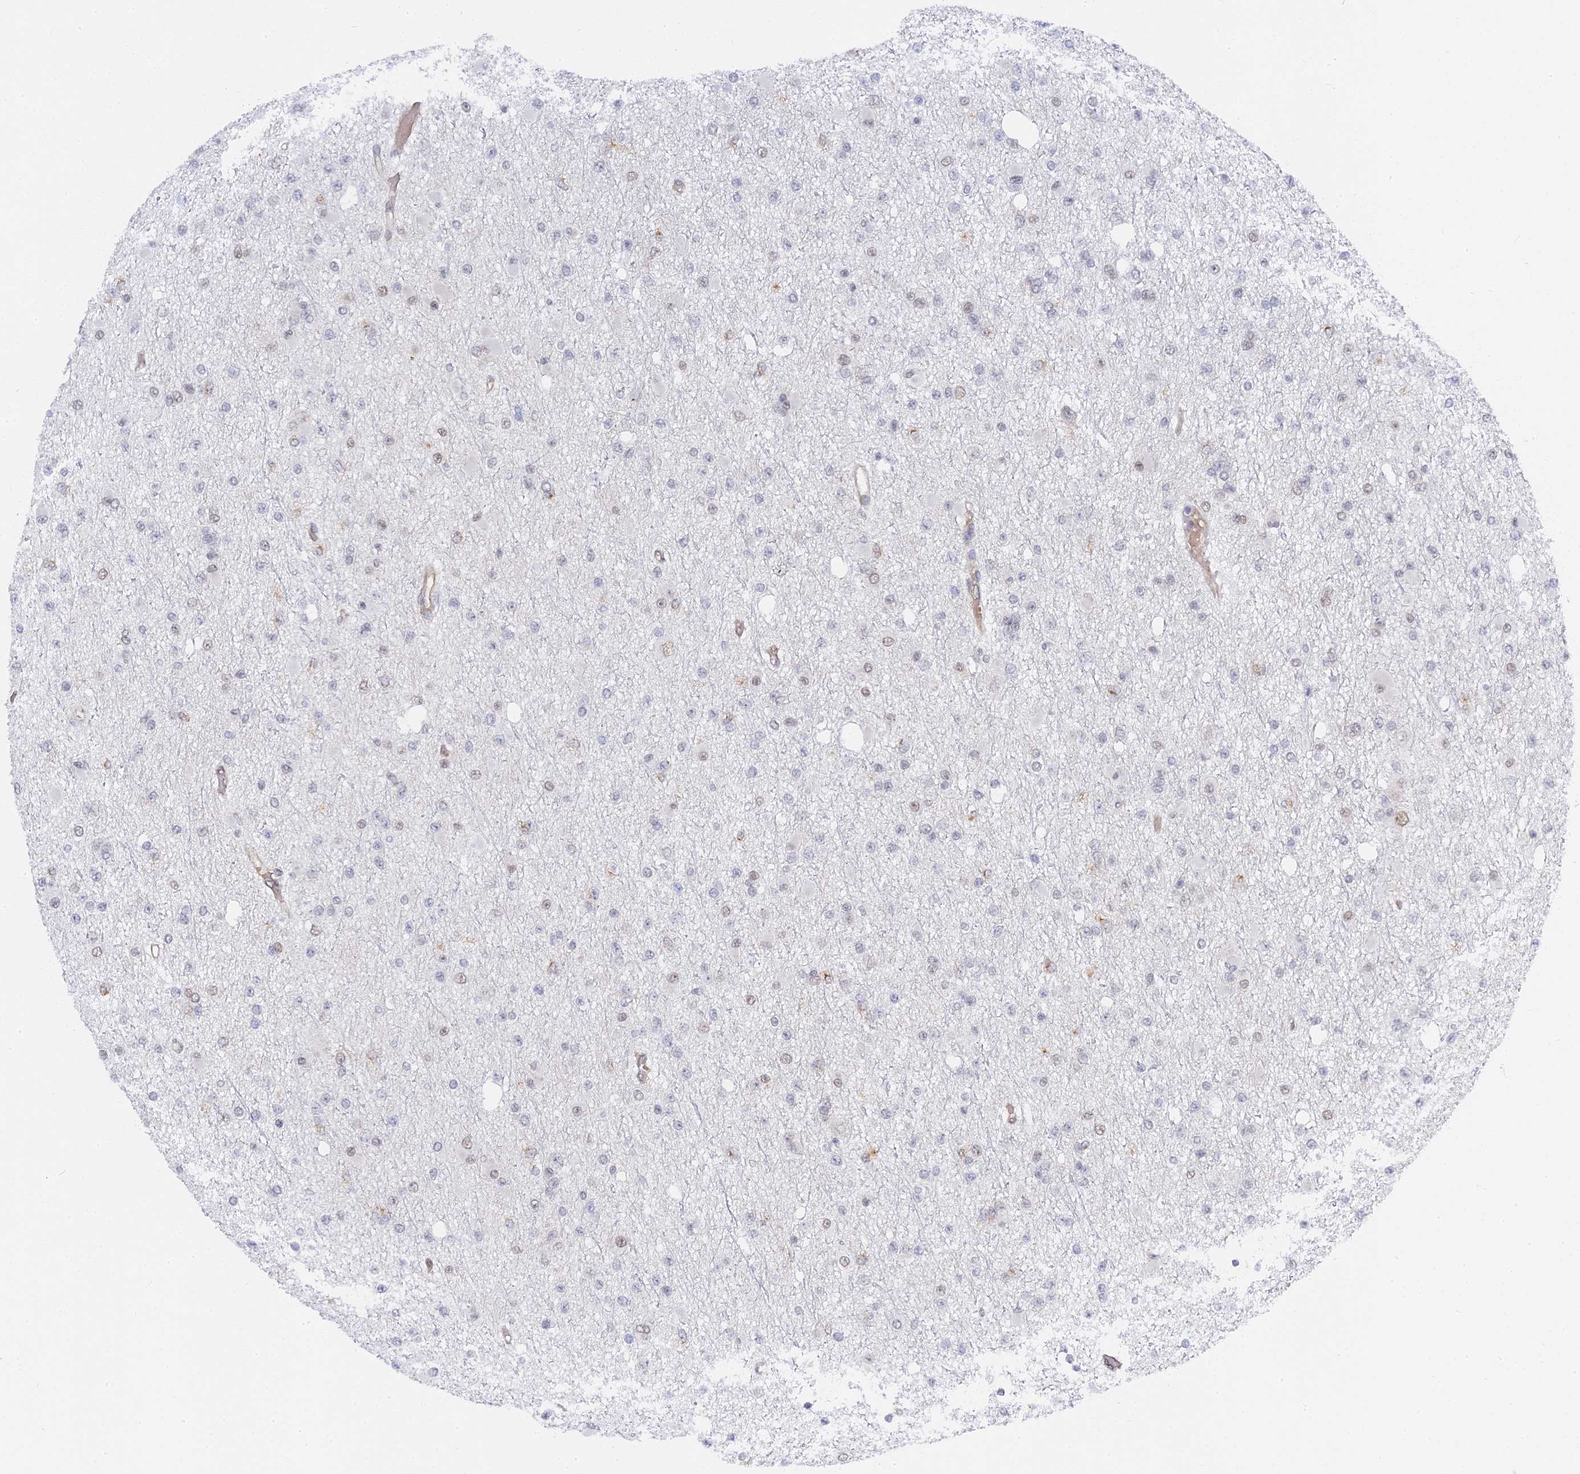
{"staining": {"intensity": "weak", "quantity": "<25%", "location": "nuclear"}, "tissue": "glioma", "cell_type": "Tumor cells", "image_type": "cancer", "snomed": [{"axis": "morphology", "description": "Glioma, malignant, Low grade"}, {"axis": "topography", "description": "Brain"}], "caption": "Immunohistochemistry (IHC) histopathology image of neoplastic tissue: malignant glioma (low-grade) stained with DAB (3,3'-diaminobenzidine) reveals no significant protein positivity in tumor cells.", "gene": "CCDC85A", "patient": {"sex": "female", "age": 22}}